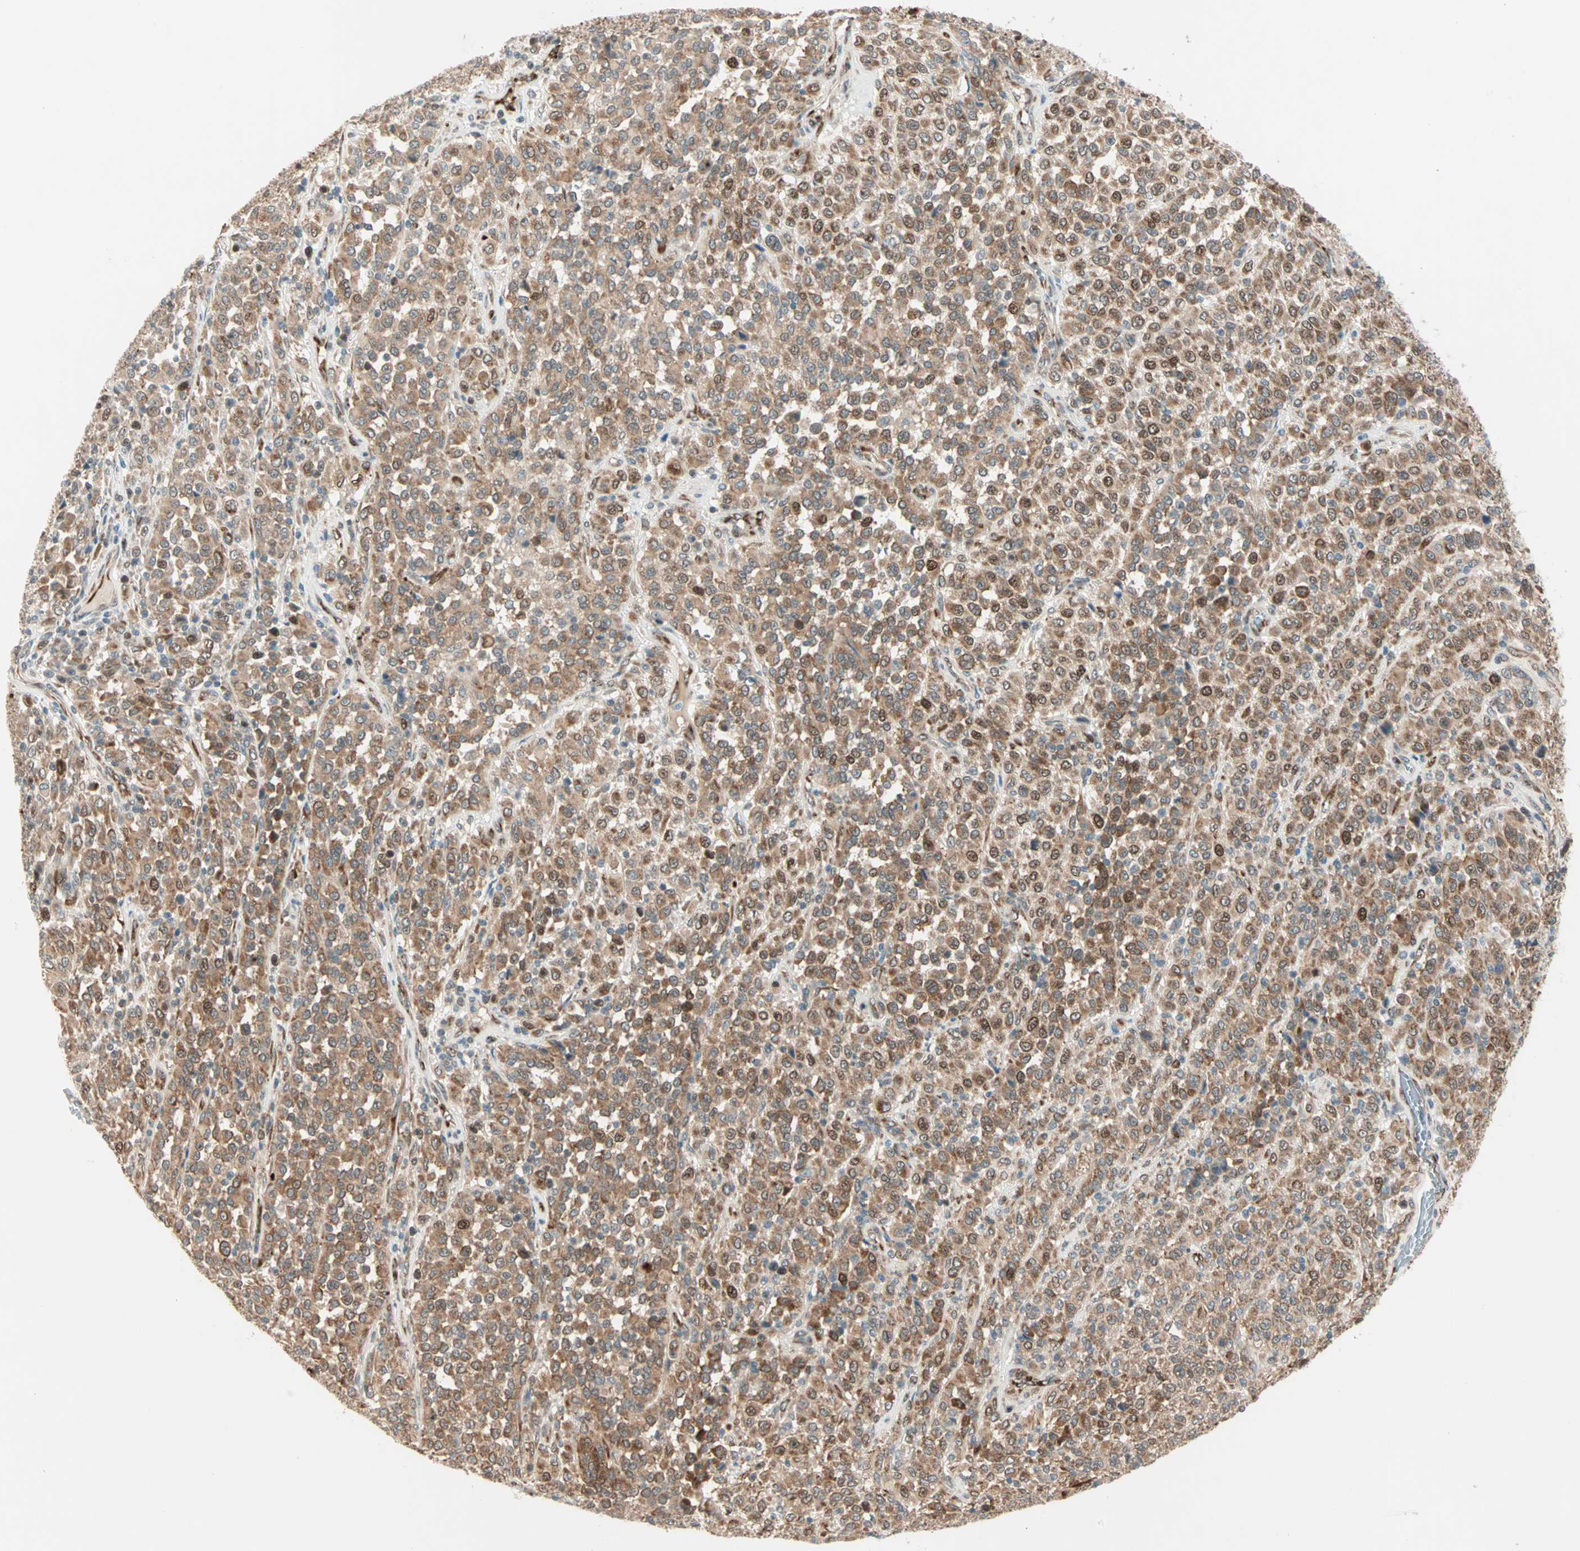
{"staining": {"intensity": "moderate", "quantity": ">75%", "location": "cytoplasmic/membranous,nuclear"}, "tissue": "melanoma", "cell_type": "Tumor cells", "image_type": "cancer", "snomed": [{"axis": "morphology", "description": "Malignant melanoma, Metastatic site"}, {"axis": "topography", "description": "Pancreas"}], "caption": "Malignant melanoma (metastatic site) stained with DAB (3,3'-diaminobenzidine) immunohistochemistry (IHC) shows medium levels of moderate cytoplasmic/membranous and nuclear positivity in approximately >75% of tumor cells.", "gene": "ZNF37A", "patient": {"sex": "female", "age": 30}}